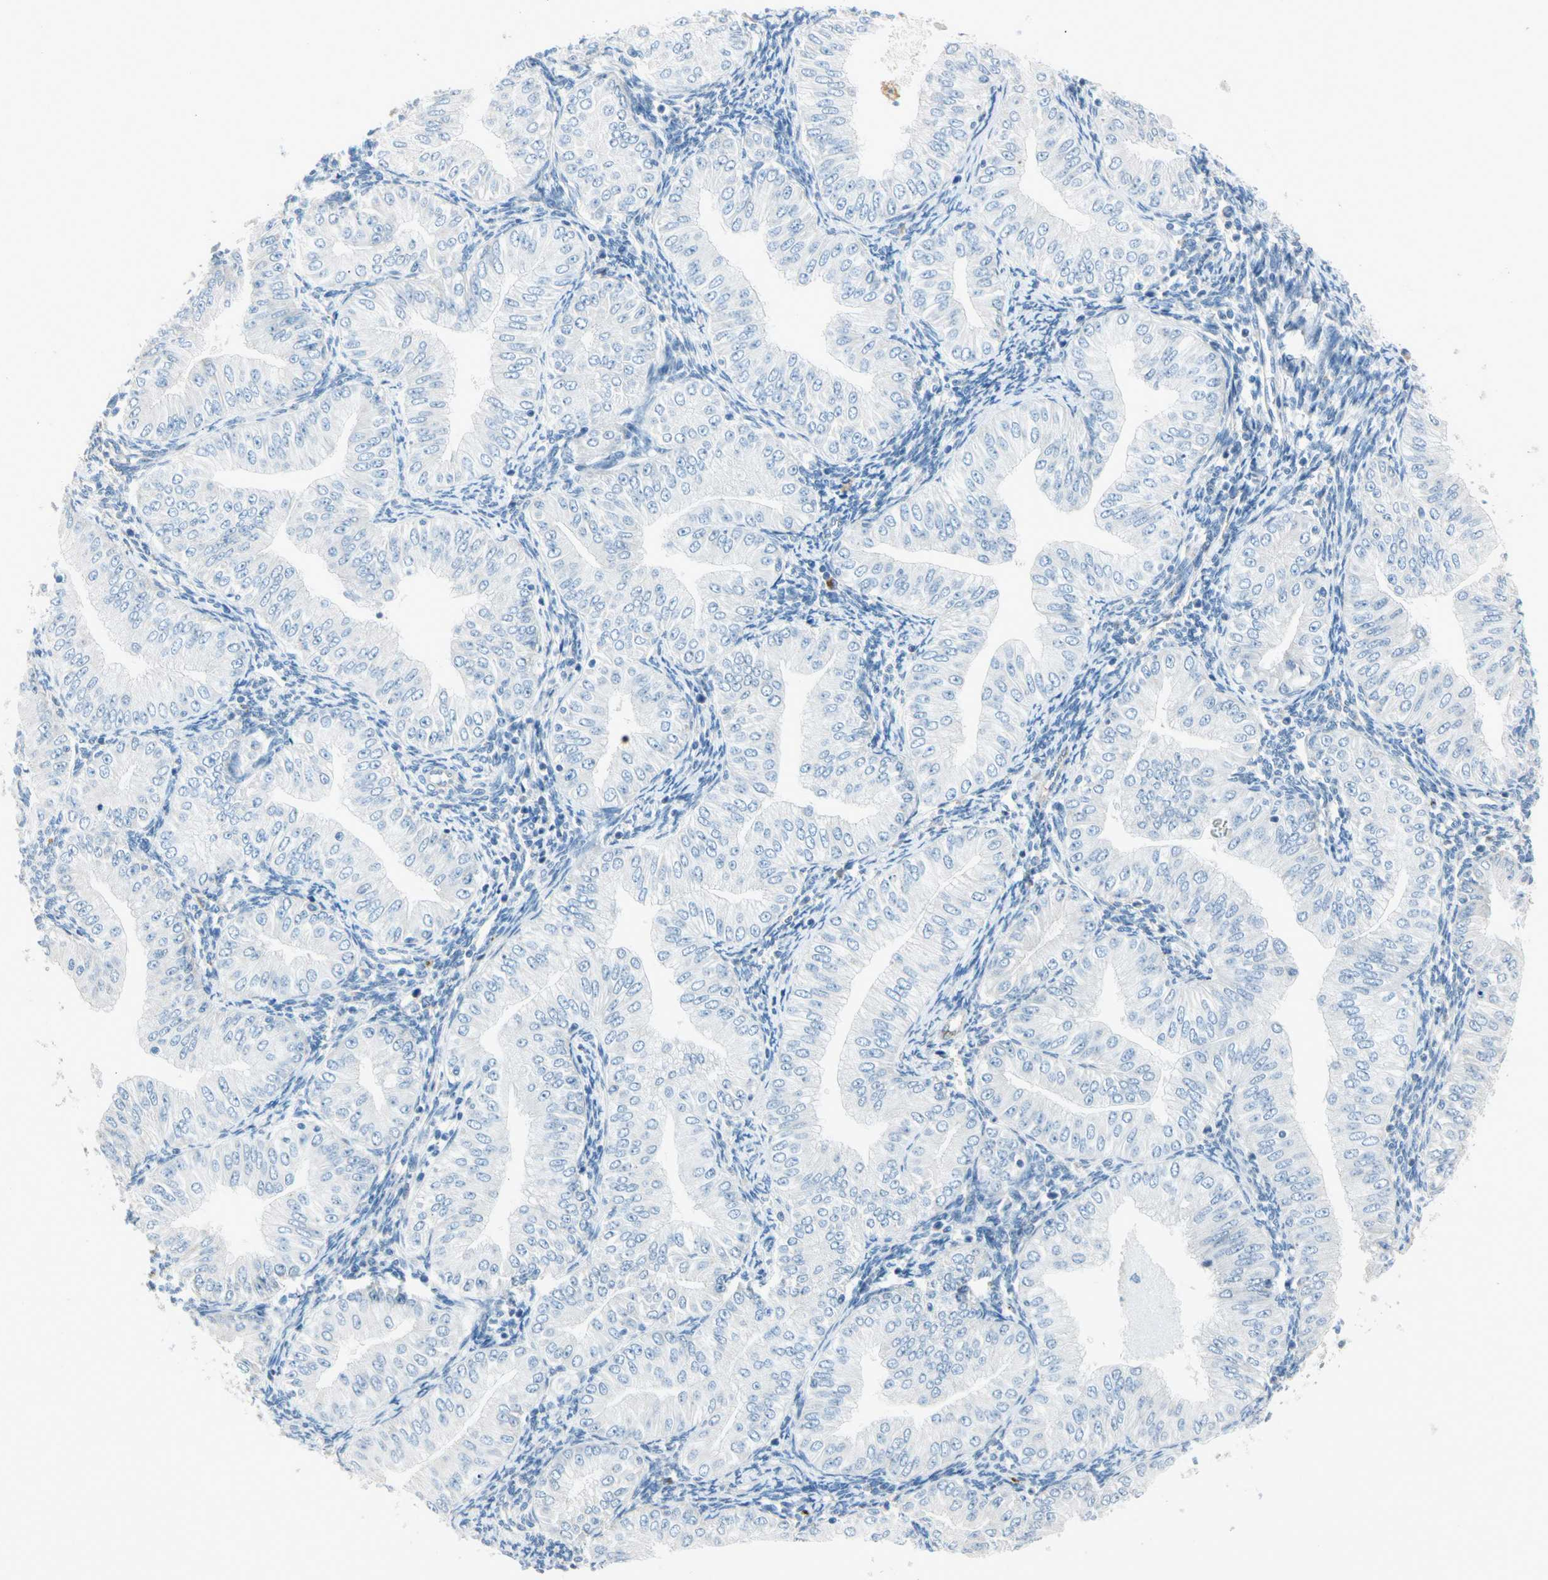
{"staining": {"intensity": "negative", "quantity": "none", "location": "none"}, "tissue": "endometrial cancer", "cell_type": "Tumor cells", "image_type": "cancer", "snomed": [{"axis": "morphology", "description": "Normal tissue, NOS"}, {"axis": "morphology", "description": "Adenocarcinoma, NOS"}, {"axis": "topography", "description": "Endometrium"}], "caption": "Endometrial adenocarcinoma stained for a protein using immunohistochemistry (IHC) exhibits no positivity tumor cells.", "gene": "SERPIND1", "patient": {"sex": "female", "age": 53}}